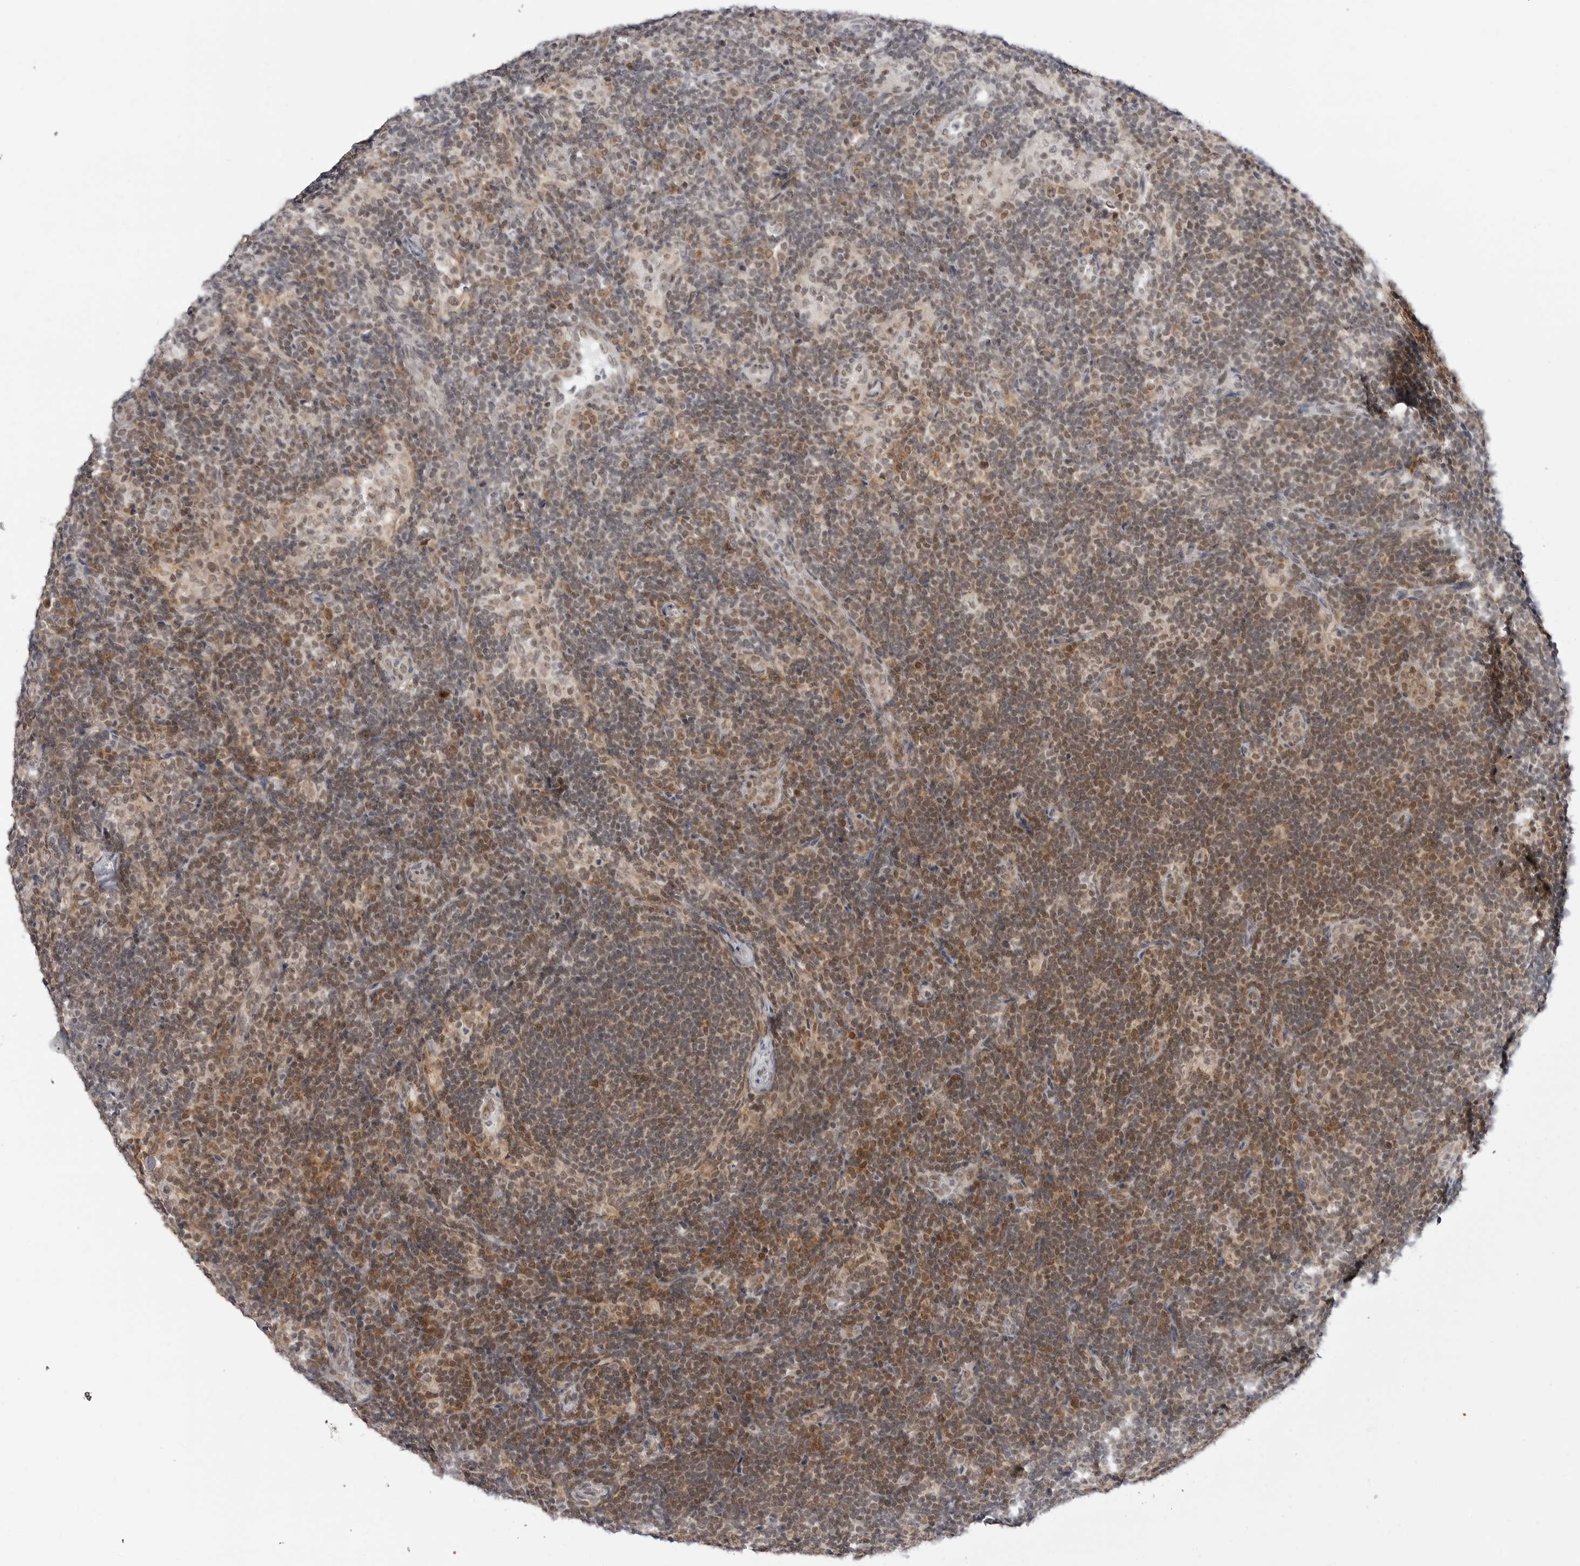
{"staining": {"intensity": "moderate", "quantity": ">75%", "location": "cytoplasmic/membranous,nuclear"}, "tissue": "lymph node", "cell_type": "Germinal center cells", "image_type": "normal", "snomed": [{"axis": "morphology", "description": "Normal tissue, NOS"}, {"axis": "topography", "description": "Lymph node"}], "caption": "Immunohistochemistry (IHC) (DAB (3,3'-diaminobenzidine)) staining of unremarkable human lymph node shows moderate cytoplasmic/membranous,nuclear protein positivity in approximately >75% of germinal center cells.", "gene": "PPP2R5C", "patient": {"sex": "female", "age": 22}}